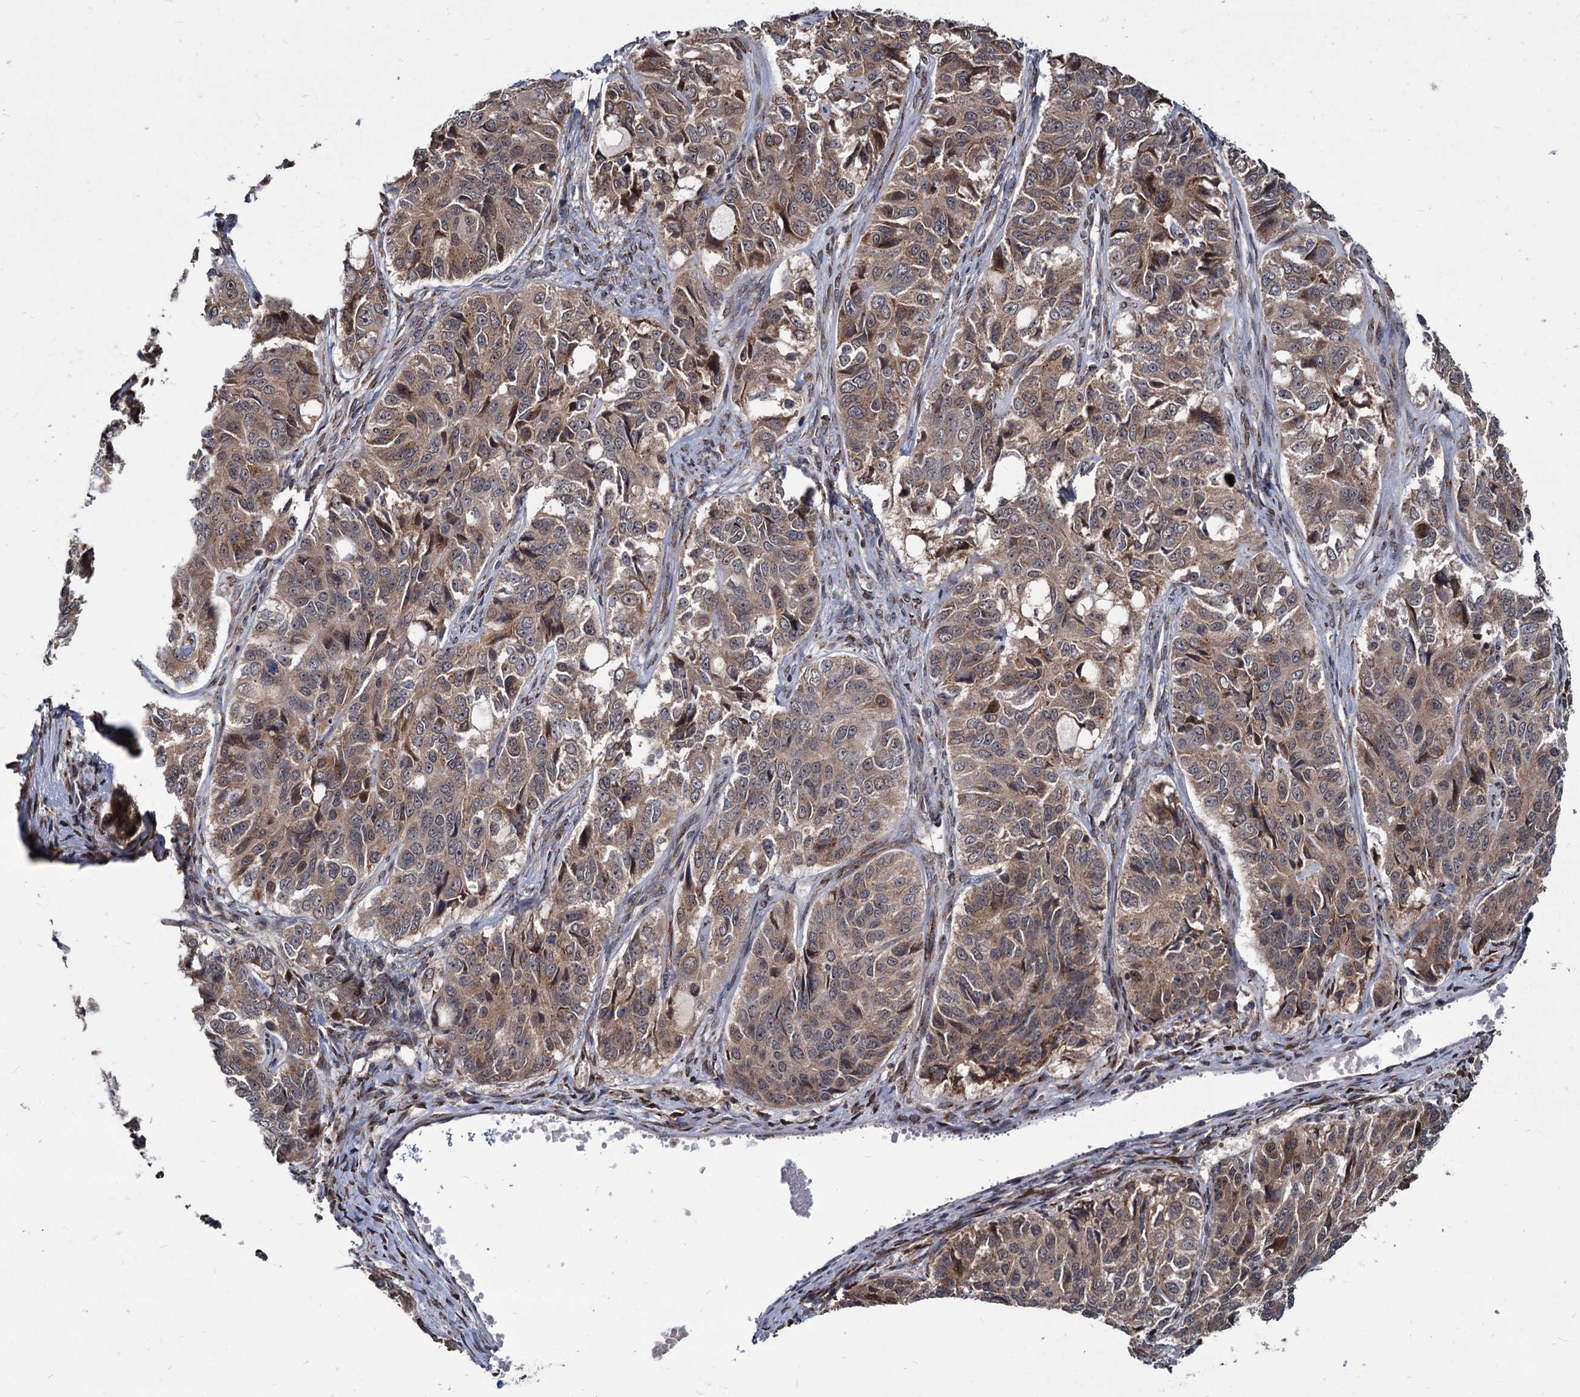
{"staining": {"intensity": "moderate", "quantity": "25%-75%", "location": "cytoplasmic/membranous"}, "tissue": "ovarian cancer", "cell_type": "Tumor cells", "image_type": "cancer", "snomed": [{"axis": "morphology", "description": "Carcinoma, endometroid"}, {"axis": "topography", "description": "Ovary"}], "caption": "Protein staining of ovarian cancer (endometroid carcinoma) tissue demonstrates moderate cytoplasmic/membranous staining in about 25%-75% of tumor cells.", "gene": "SAAL1", "patient": {"sex": "female", "age": 51}}